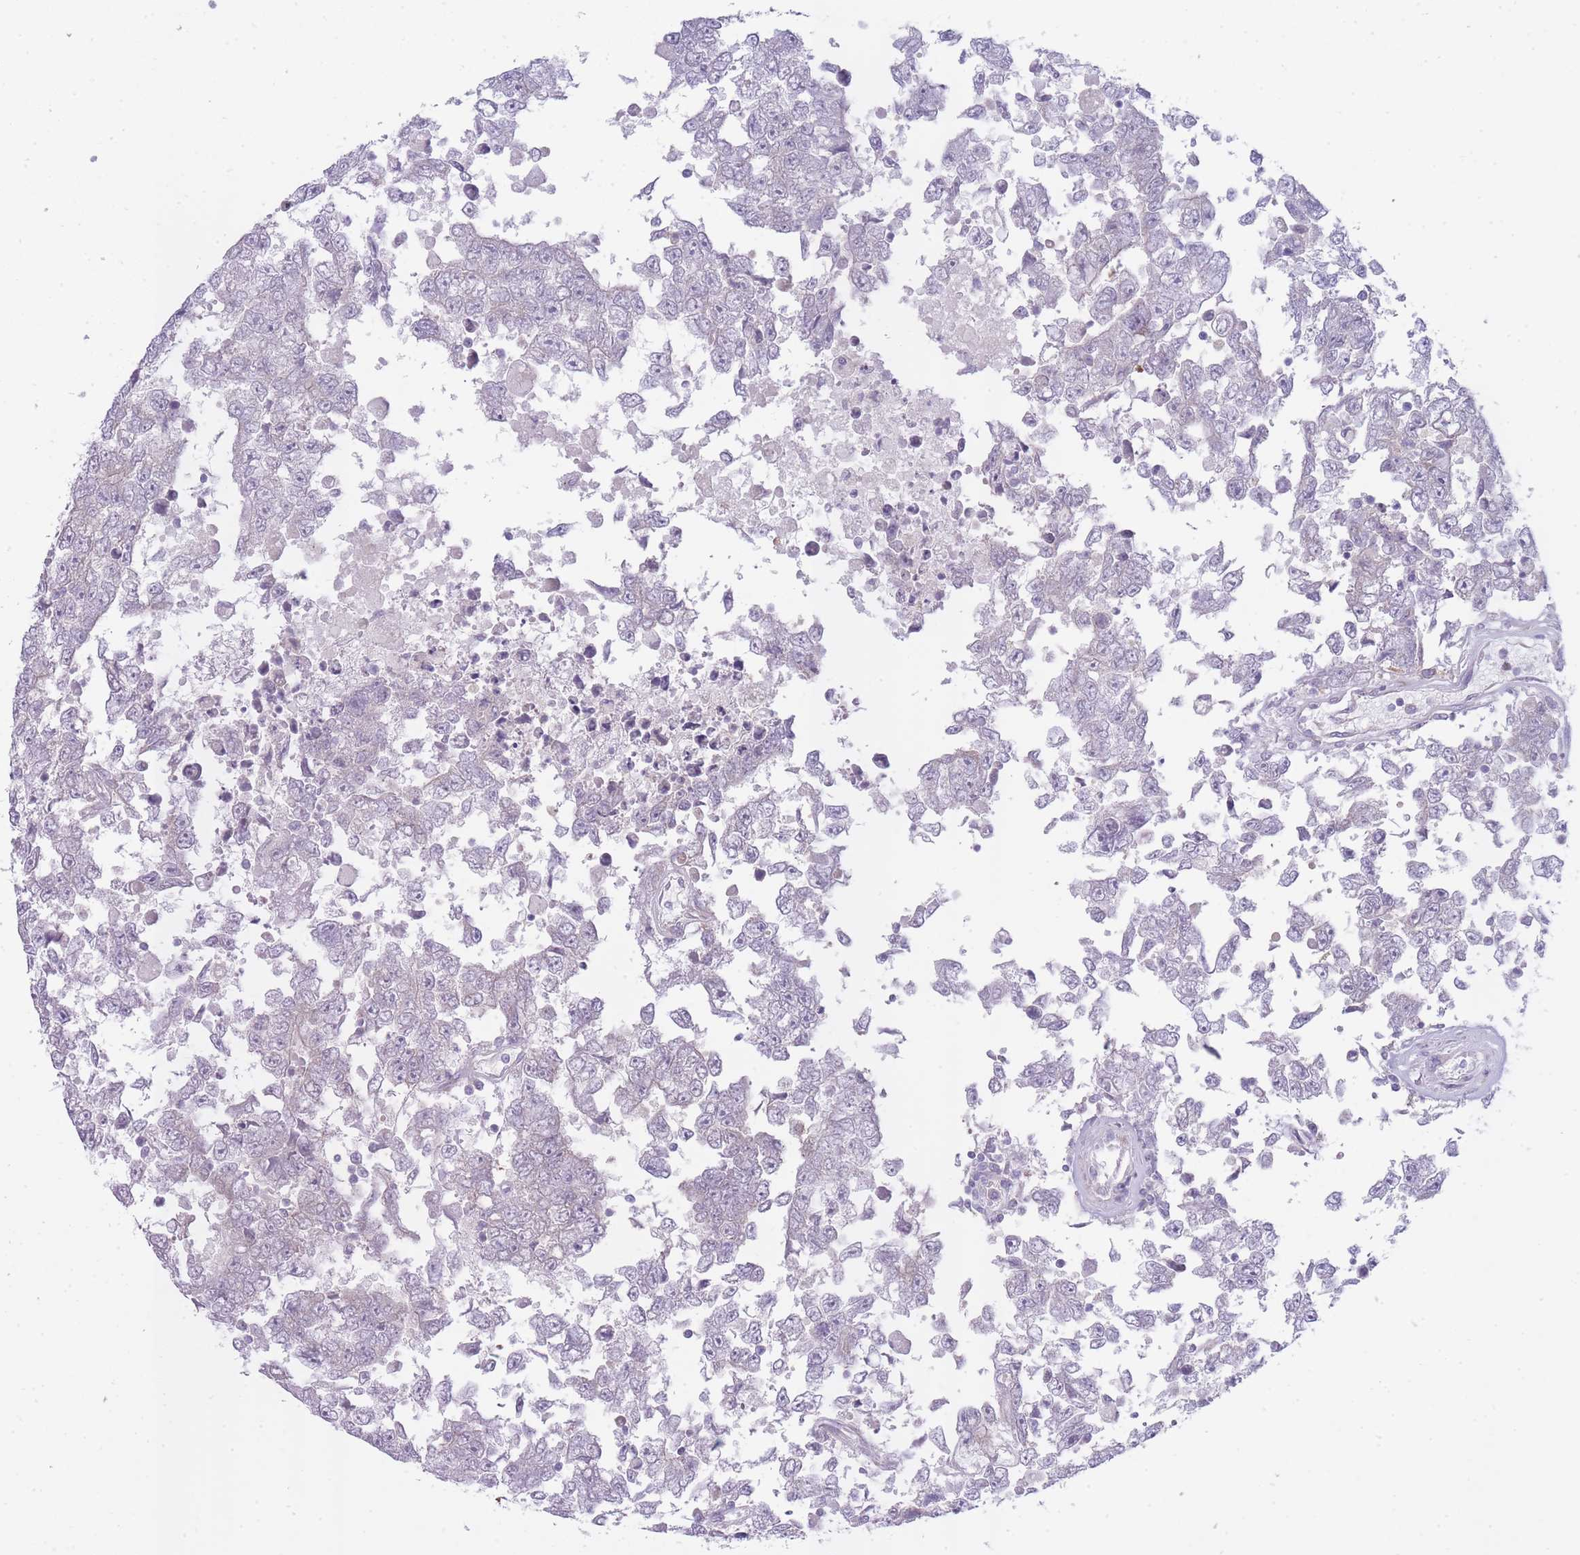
{"staining": {"intensity": "negative", "quantity": "none", "location": "none"}, "tissue": "testis cancer", "cell_type": "Tumor cells", "image_type": "cancer", "snomed": [{"axis": "morphology", "description": "Carcinoma, Embryonal, NOS"}, {"axis": "topography", "description": "Testis"}], "caption": "A high-resolution histopathology image shows immunohistochemistry staining of testis embryonal carcinoma, which demonstrates no significant expression in tumor cells.", "gene": "OR5L2", "patient": {"sex": "male", "age": 25}}